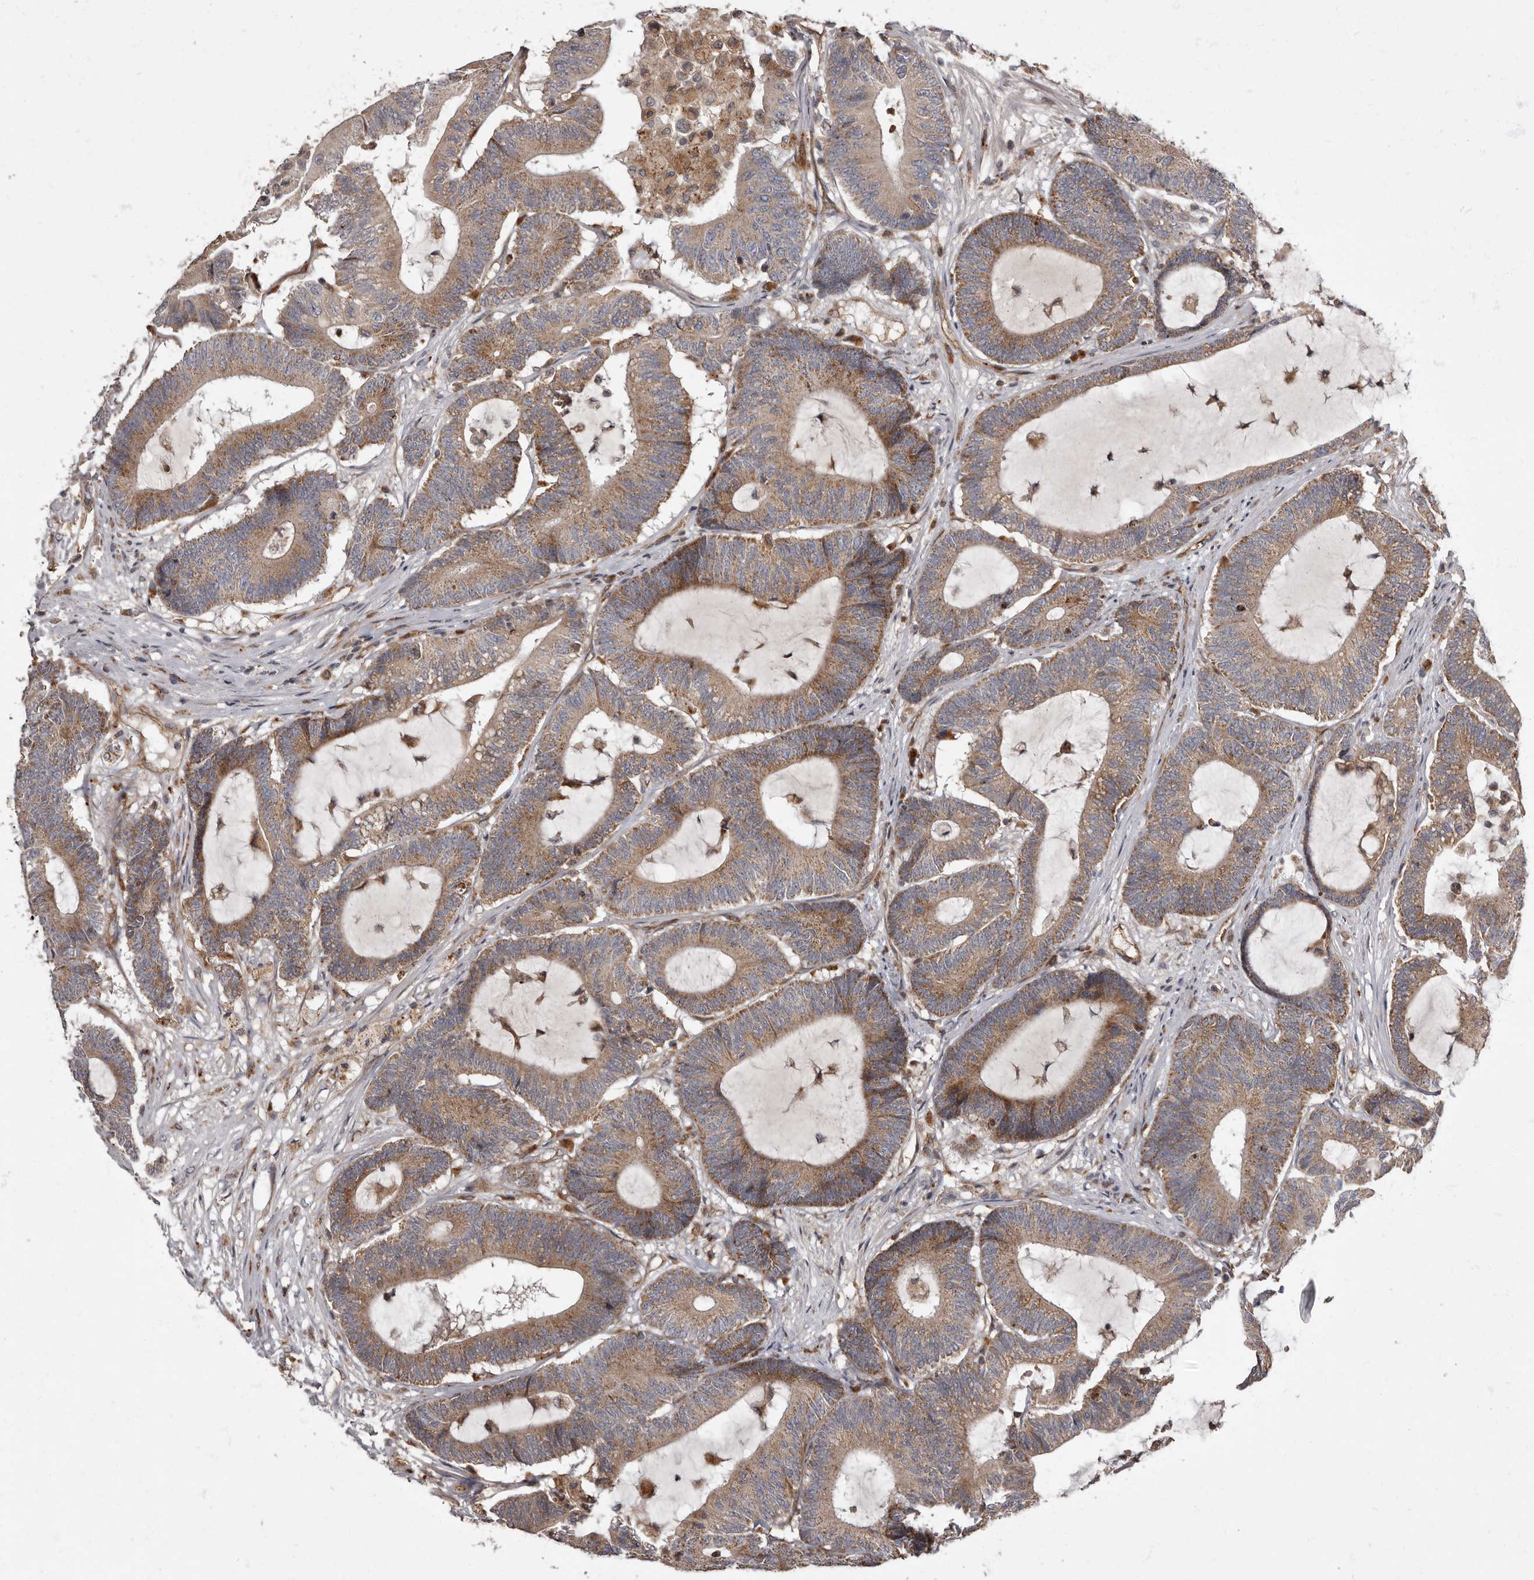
{"staining": {"intensity": "moderate", "quantity": ">75%", "location": "cytoplasmic/membranous"}, "tissue": "colorectal cancer", "cell_type": "Tumor cells", "image_type": "cancer", "snomed": [{"axis": "morphology", "description": "Adenocarcinoma, NOS"}, {"axis": "topography", "description": "Colon"}], "caption": "Colorectal cancer (adenocarcinoma) stained with a protein marker shows moderate staining in tumor cells.", "gene": "ADCY2", "patient": {"sex": "female", "age": 84}}